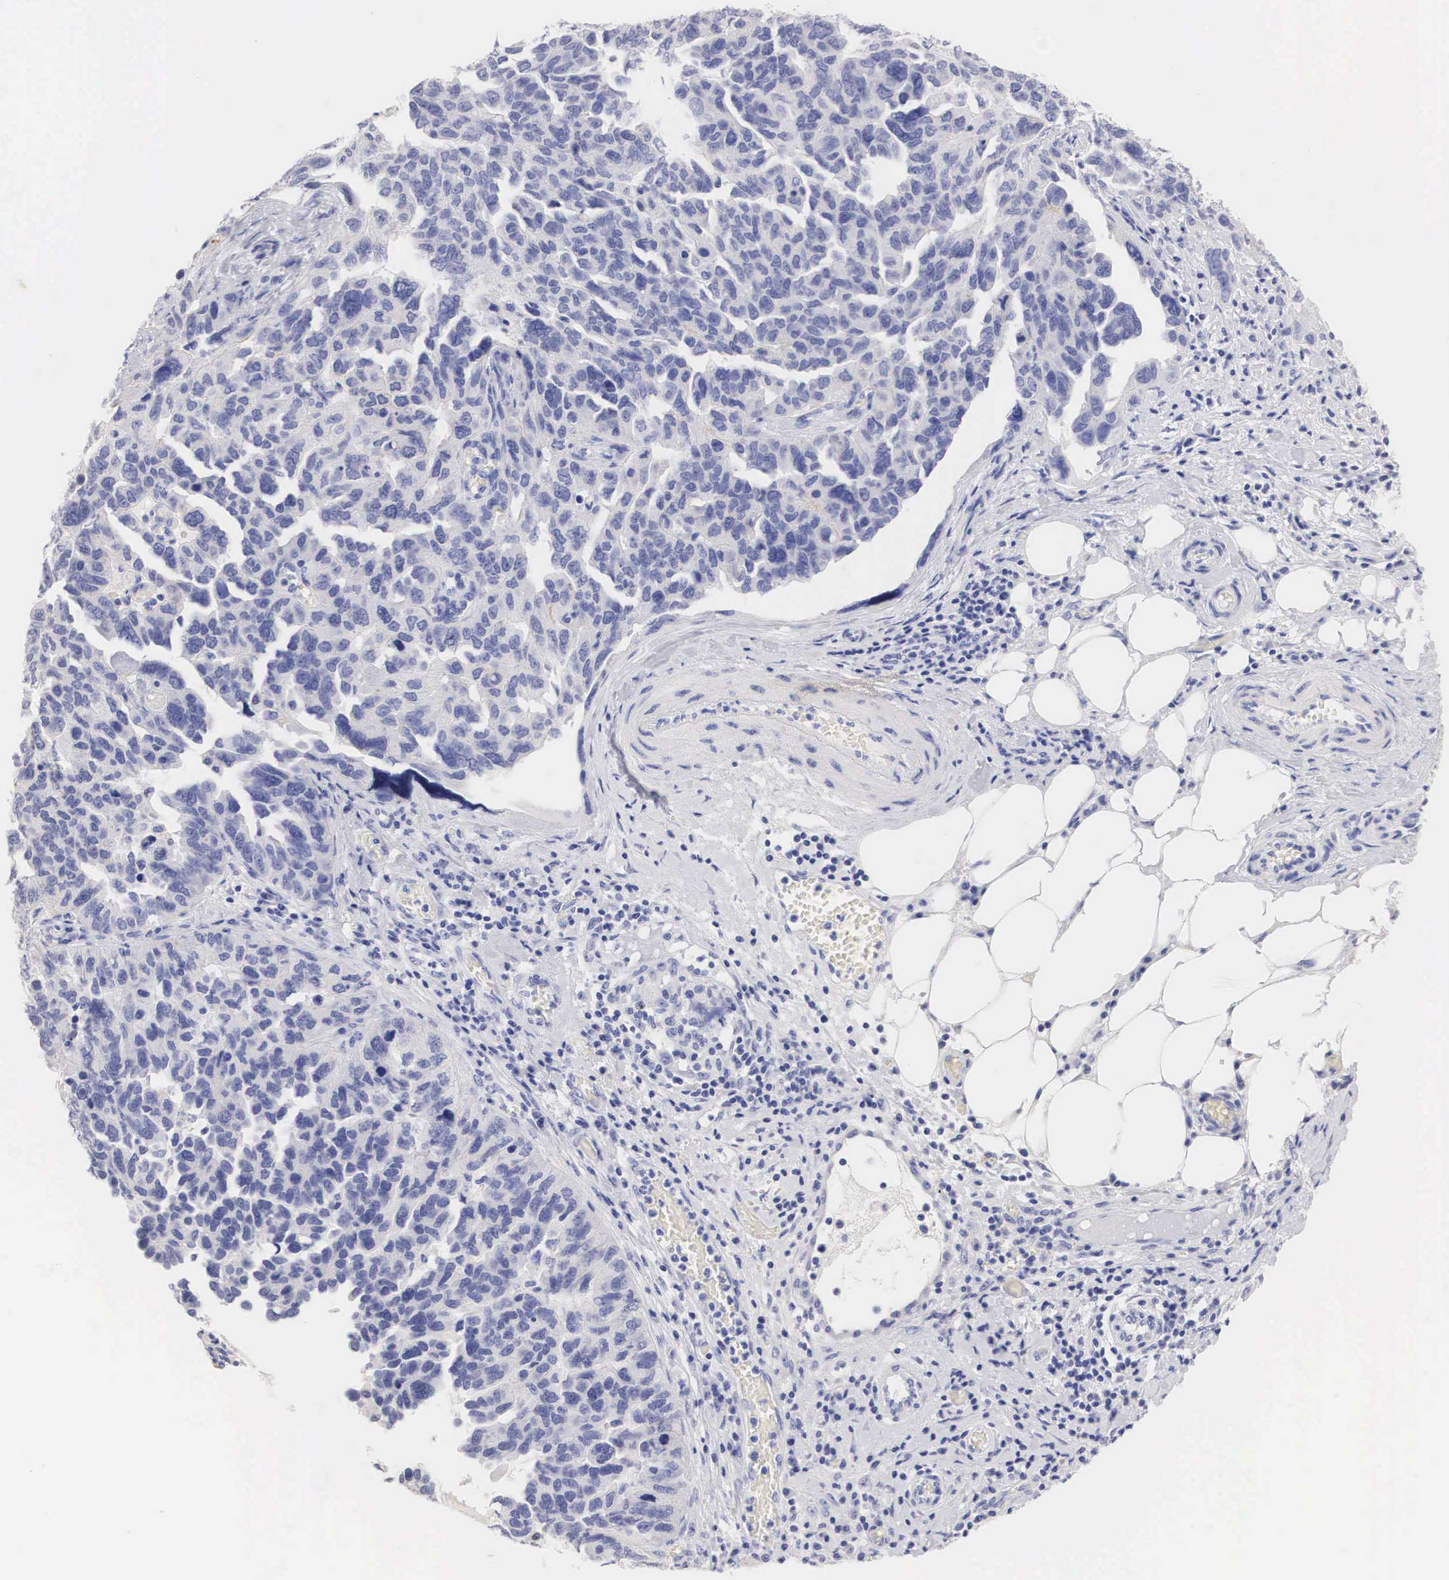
{"staining": {"intensity": "negative", "quantity": "none", "location": "none"}, "tissue": "ovarian cancer", "cell_type": "Tumor cells", "image_type": "cancer", "snomed": [{"axis": "morphology", "description": "Cystadenocarcinoma, serous, NOS"}, {"axis": "topography", "description": "Ovary"}], "caption": "A micrograph of human ovarian cancer is negative for staining in tumor cells. (Brightfield microscopy of DAB (3,3'-diaminobenzidine) IHC at high magnification).", "gene": "ERBB2", "patient": {"sex": "female", "age": 64}}